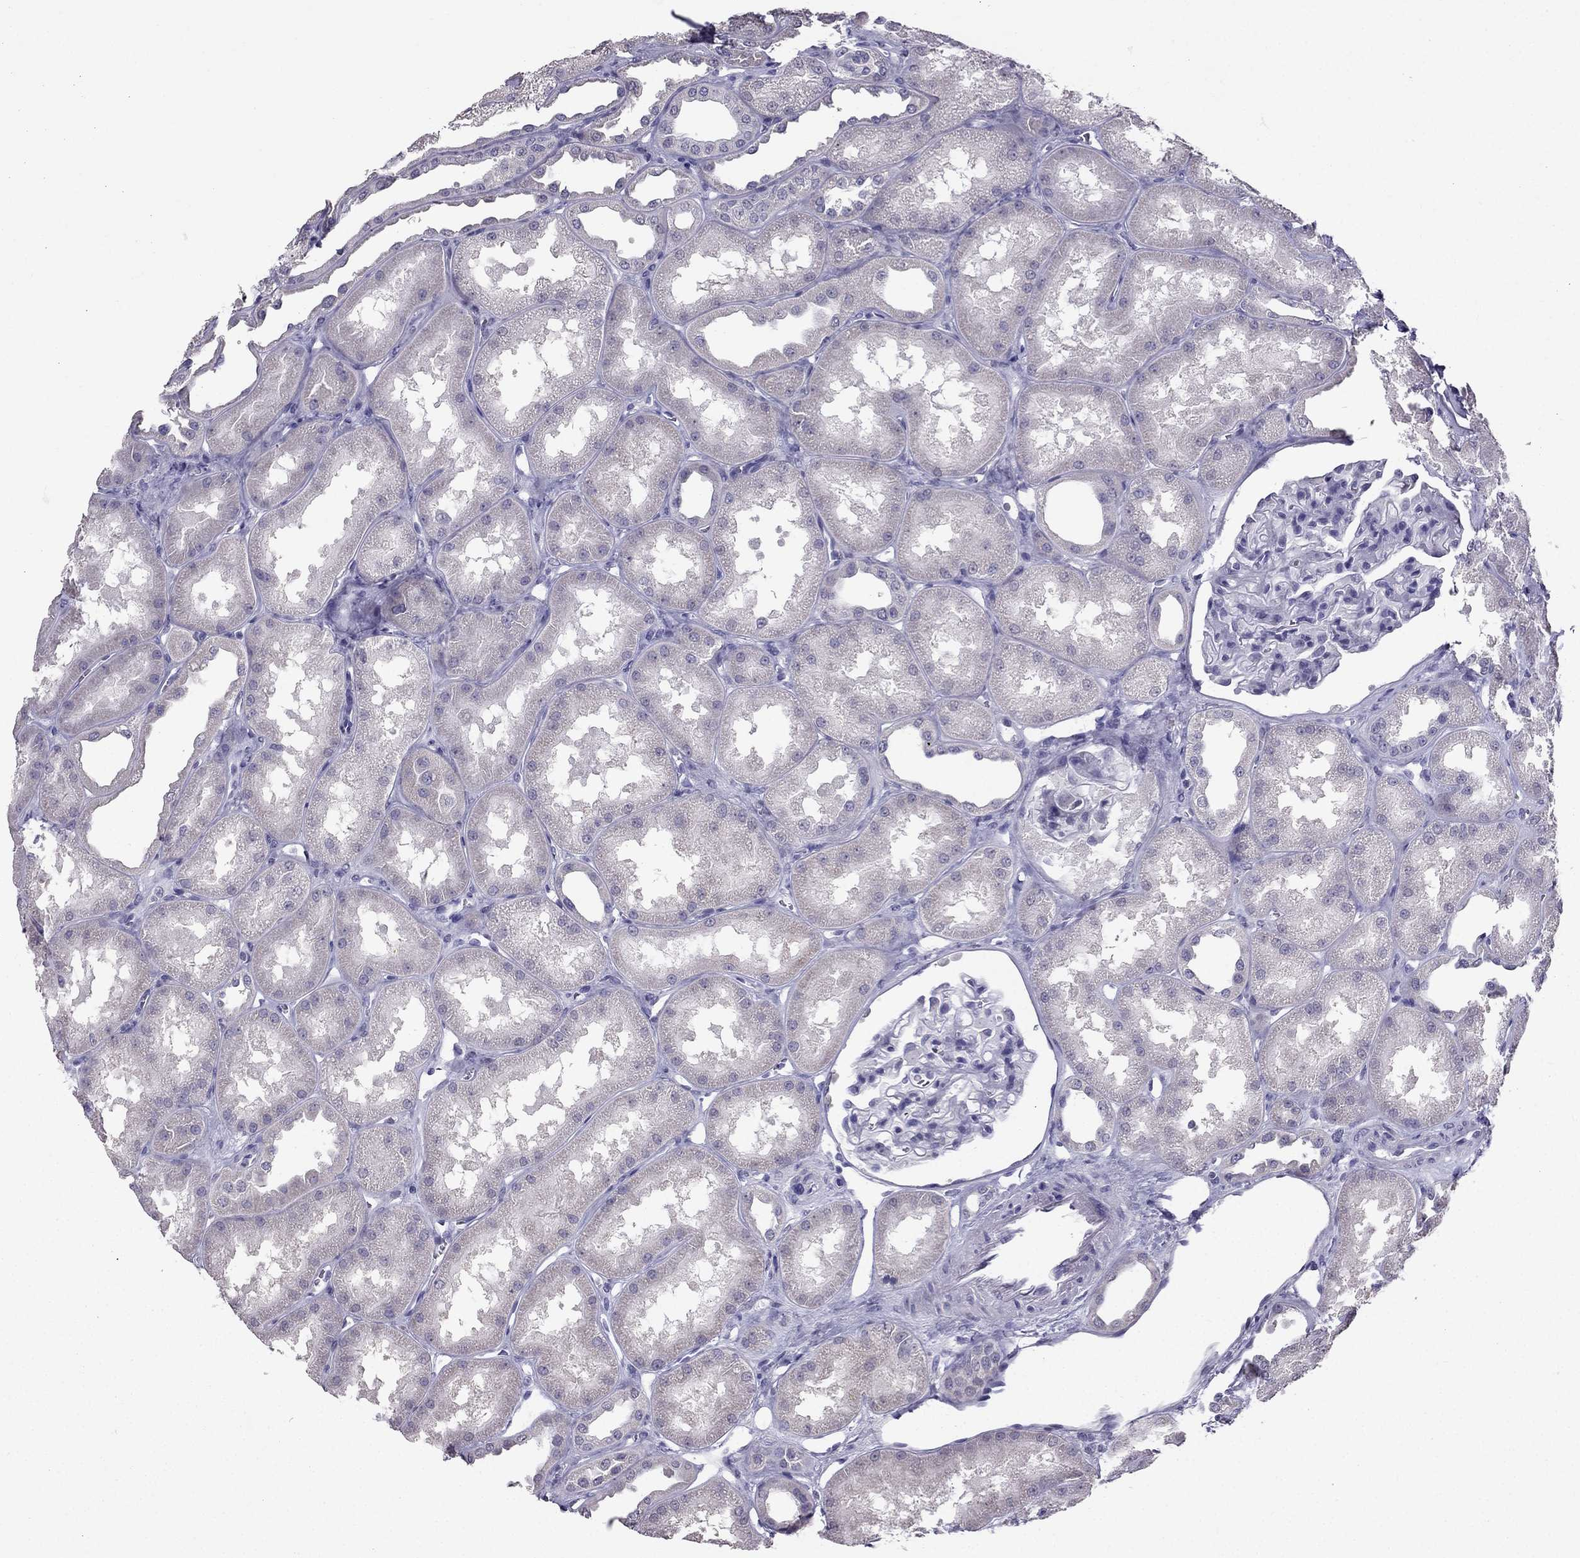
{"staining": {"intensity": "negative", "quantity": "none", "location": "none"}, "tissue": "kidney", "cell_type": "Cells in glomeruli", "image_type": "normal", "snomed": [{"axis": "morphology", "description": "Normal tissue, NOS"}, {"axis": "topography", "description": "Kidney"}], "caption": "Kidney stained for a protein using immunohistochemistry exhibits no positivity cells in glomeruli.", "gene": "ARHGAP11A", "patient": {"sex": "male", "age": 61}}